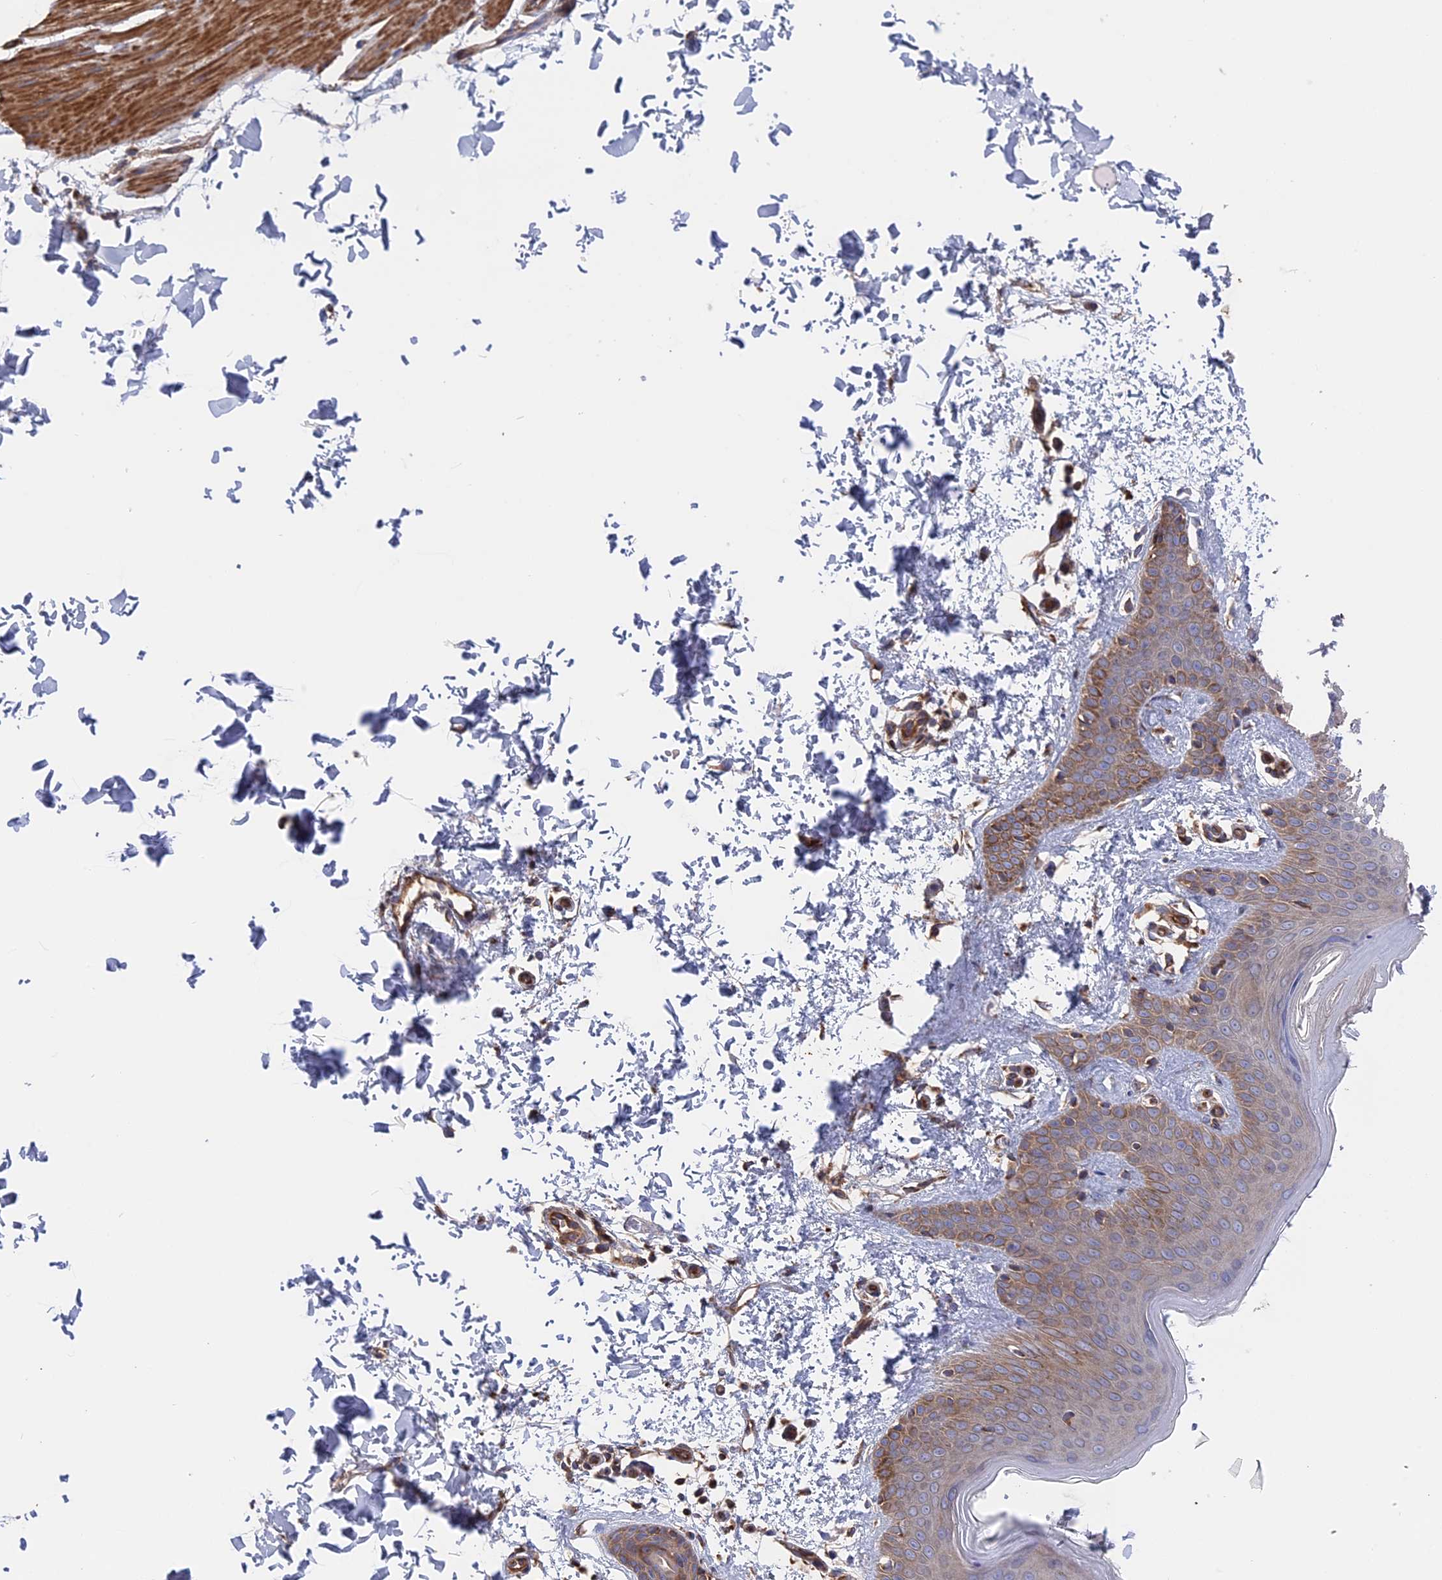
{"staining": {"intensity": "moderate", "quantity": ">75%", "location": "cytoplasmic/membranous"}, "tissue": "skin", "cell_type": "Fibroblasts", "image_type": "normal", "snomed": [{"axis": "morphology", "description": "Normal tissue, NOS"}, {"axis": "topography", "description": "Skin"}], "caption": "Skin stained with DAB (3,3'-diaminobenzidine) IHC reveals medium levels of moderate cytoplasmic/membranous positivity in approximately >75% of fibroblasts.", "gene": "TELO2", "patient": {"sex": "male", "age": 36}}